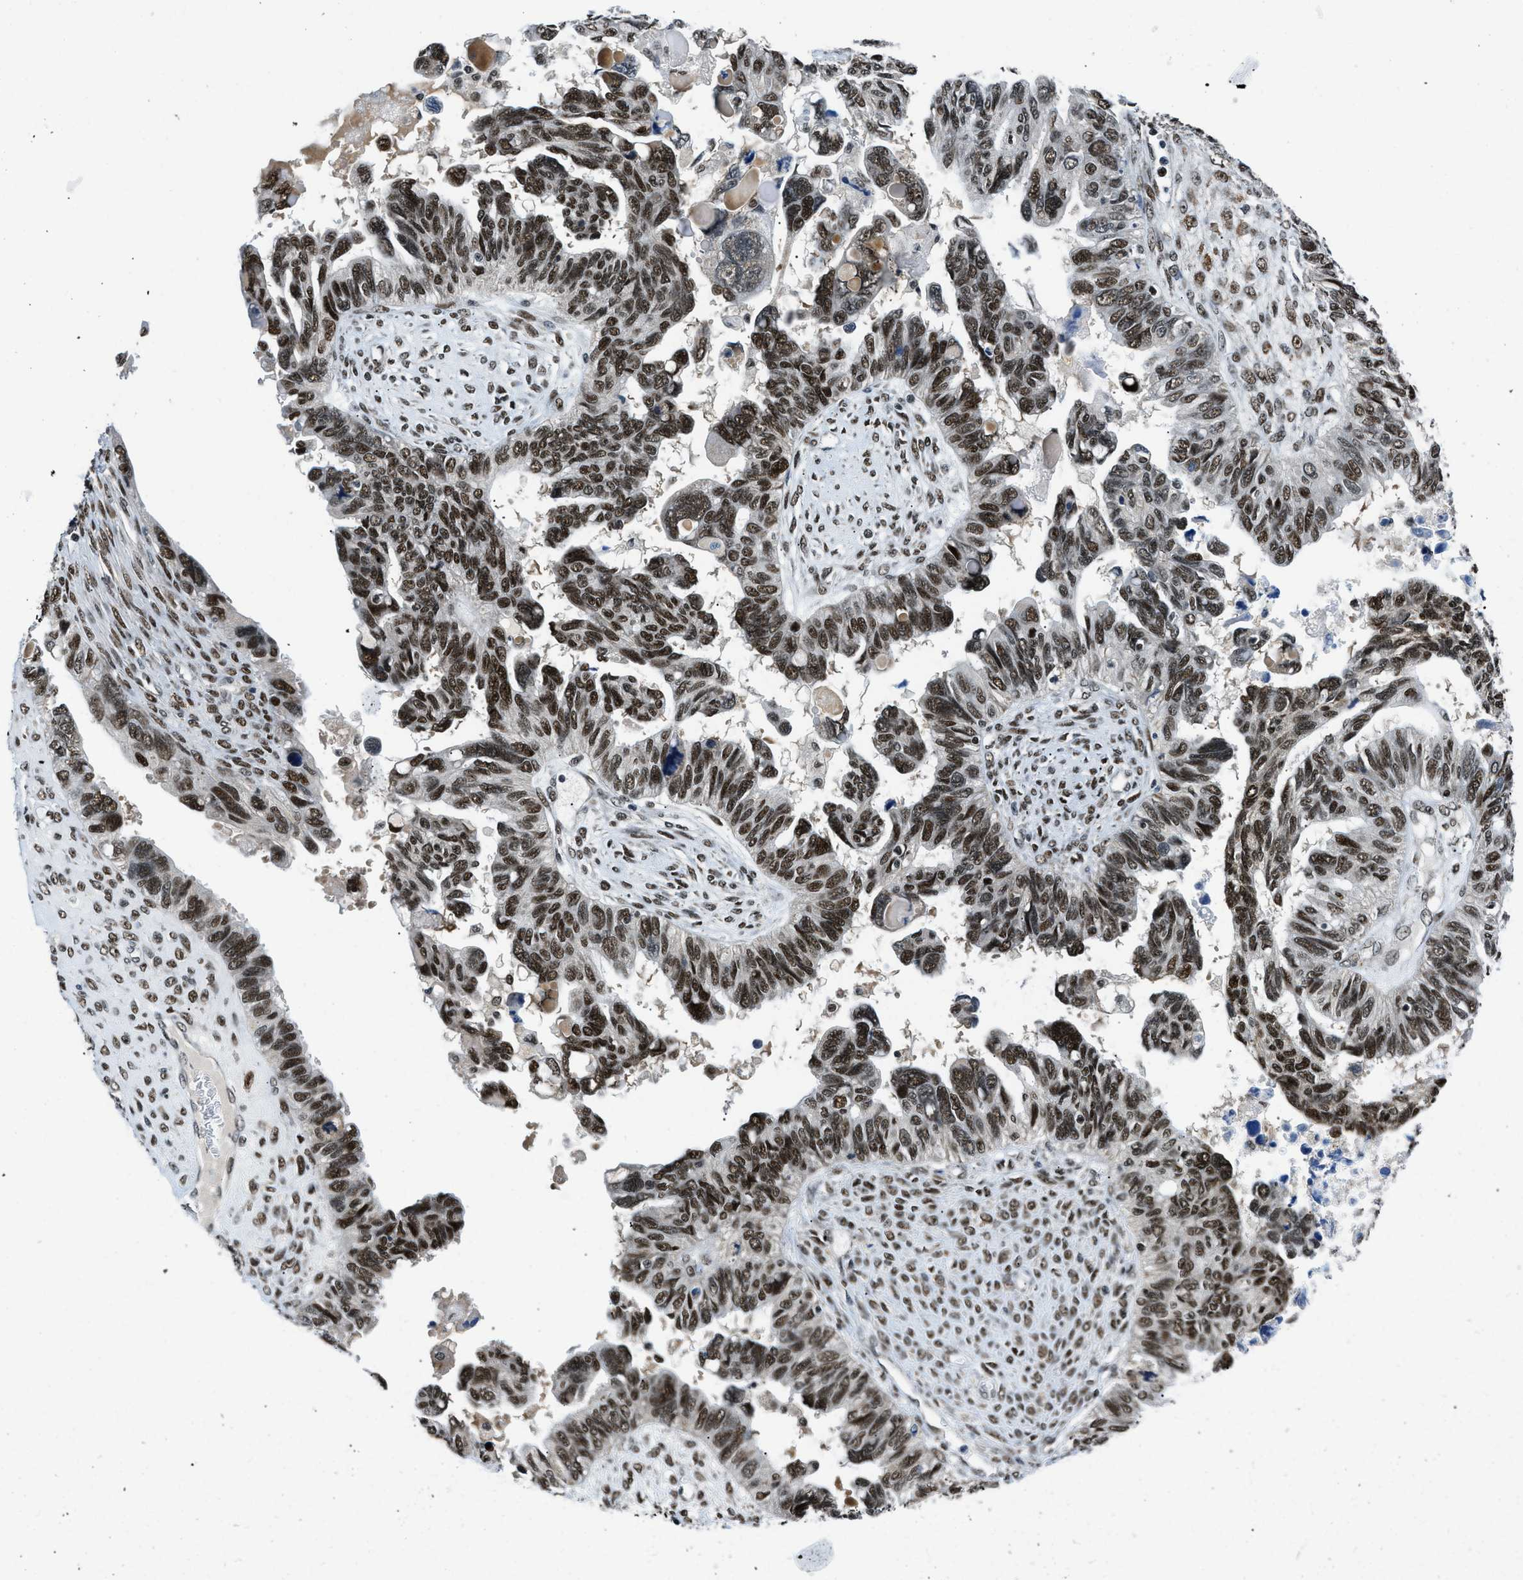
{"staining": {"intensity": "strong", "quantity": ">75%", "location": "nuclear"}, "tissue": "ovarian cancer", "cell_type": "Tumor cells", "image_type": "cancer", "snomed": [{"axis": "morphology", "description": "Cystadenocarcinoma, serous, NOS"}, {"axis": "topography", "description": "Ovary"}], "caption": "Immunohistochemistry (IHC) of human ovarian serous cystadenocarcinoma displays high levels of strong nuclear expression in approximately >75% of tumor cells. (DAB (3,3'-diaminobenzidine) IHC, brown staining for protein, blue staining for nuclei).", "gene": "KDM3B", "patient": {"sex": "female", "age": 79}}